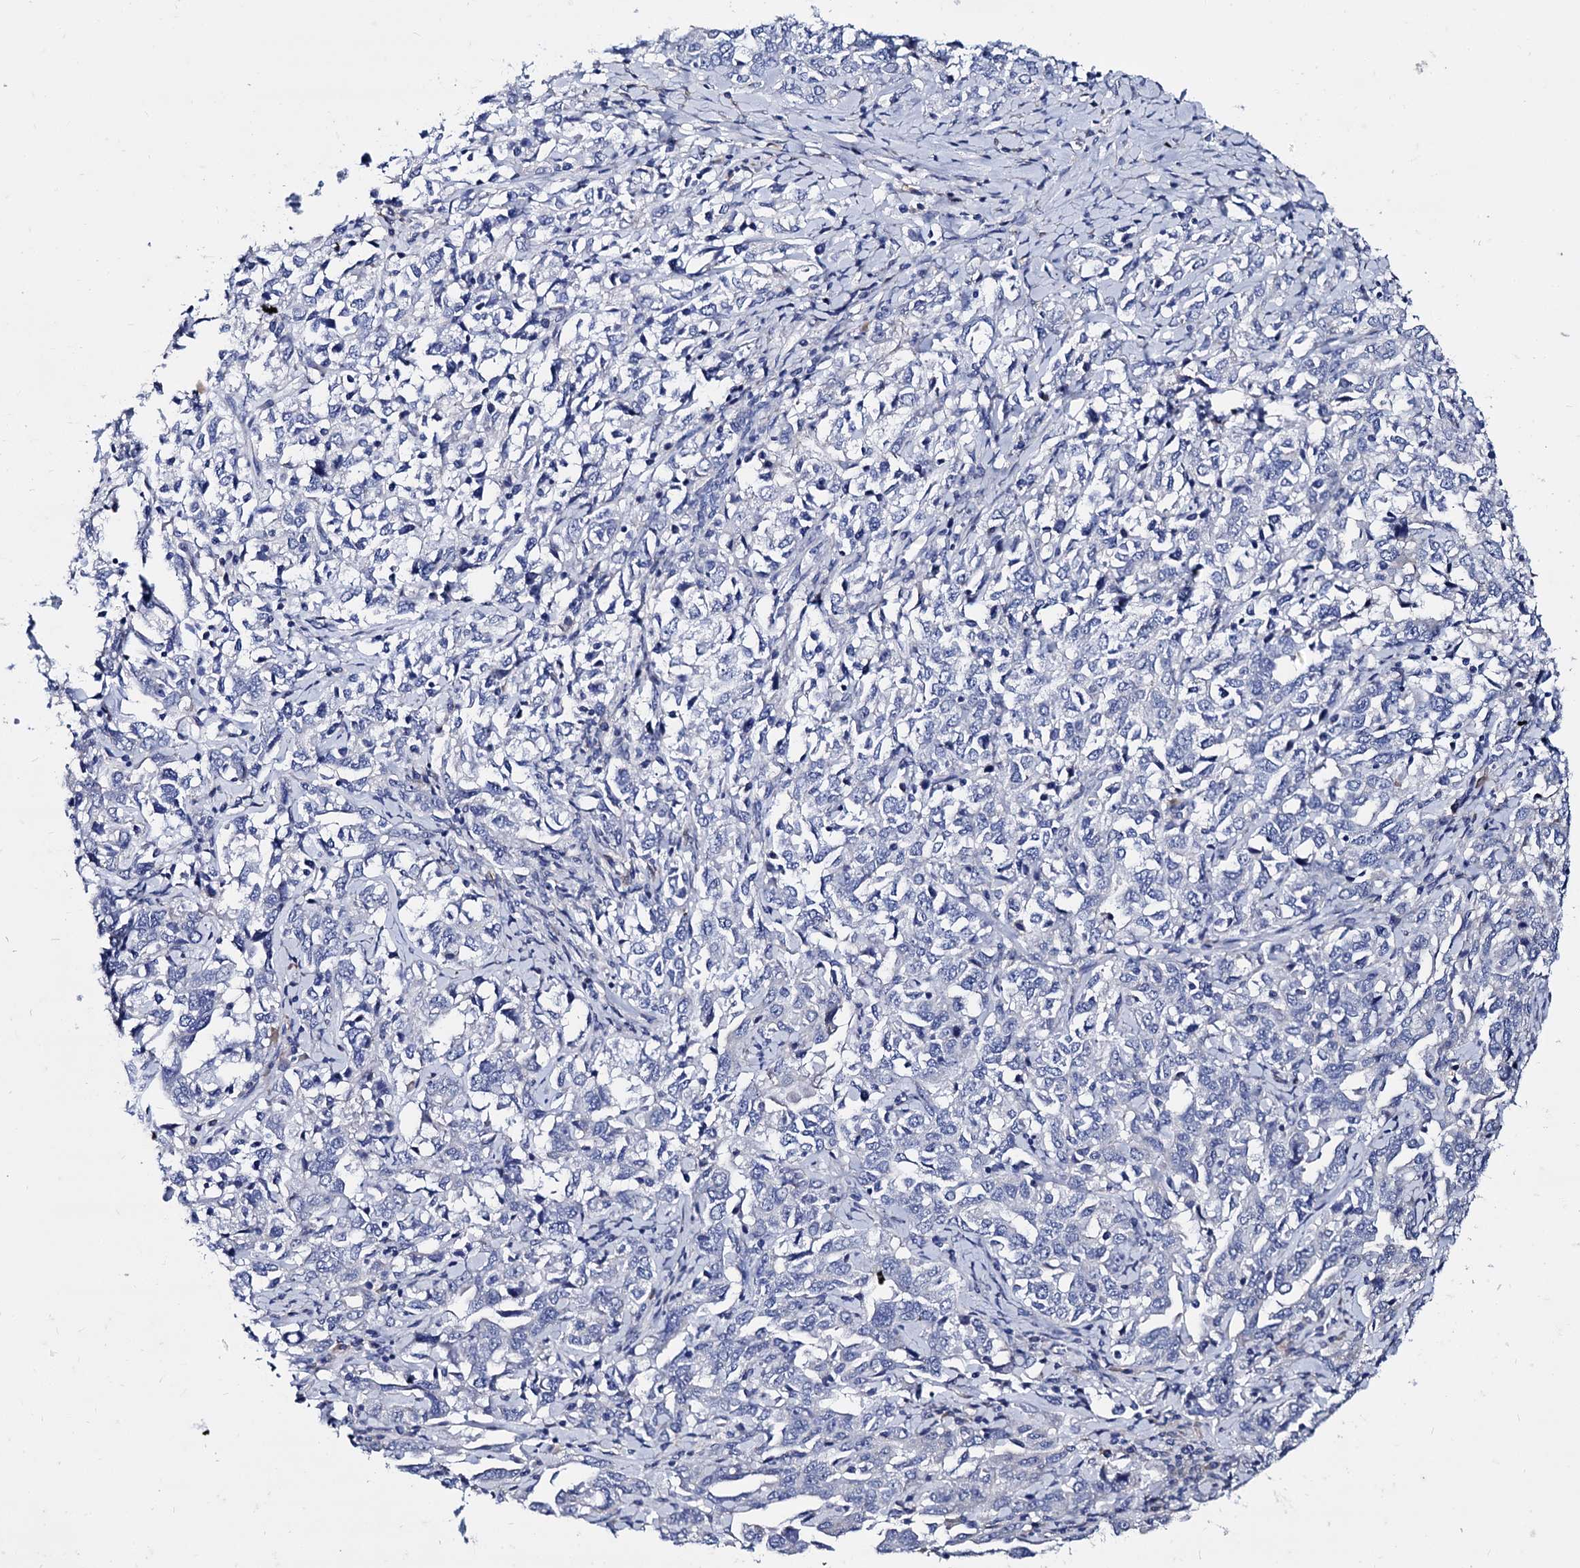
{"staining": {"intensity": "negative", "quantity": "none", "location": "none"}, "tissue": "ovarian cancer", "cell_type": "Tumor cells", "image_type": "cancer", "snomed": [{"axis": "morphology", "description": "Carcinoma, endometroid"}, {"axis": "topography", "description": "Ovary"}], "caption": "IHC of endometroid carcinoma (ovarian) displays no expression in tumor cells.", "gene": "FOXR2", "patient": {"sex": "female", "age": 62}}